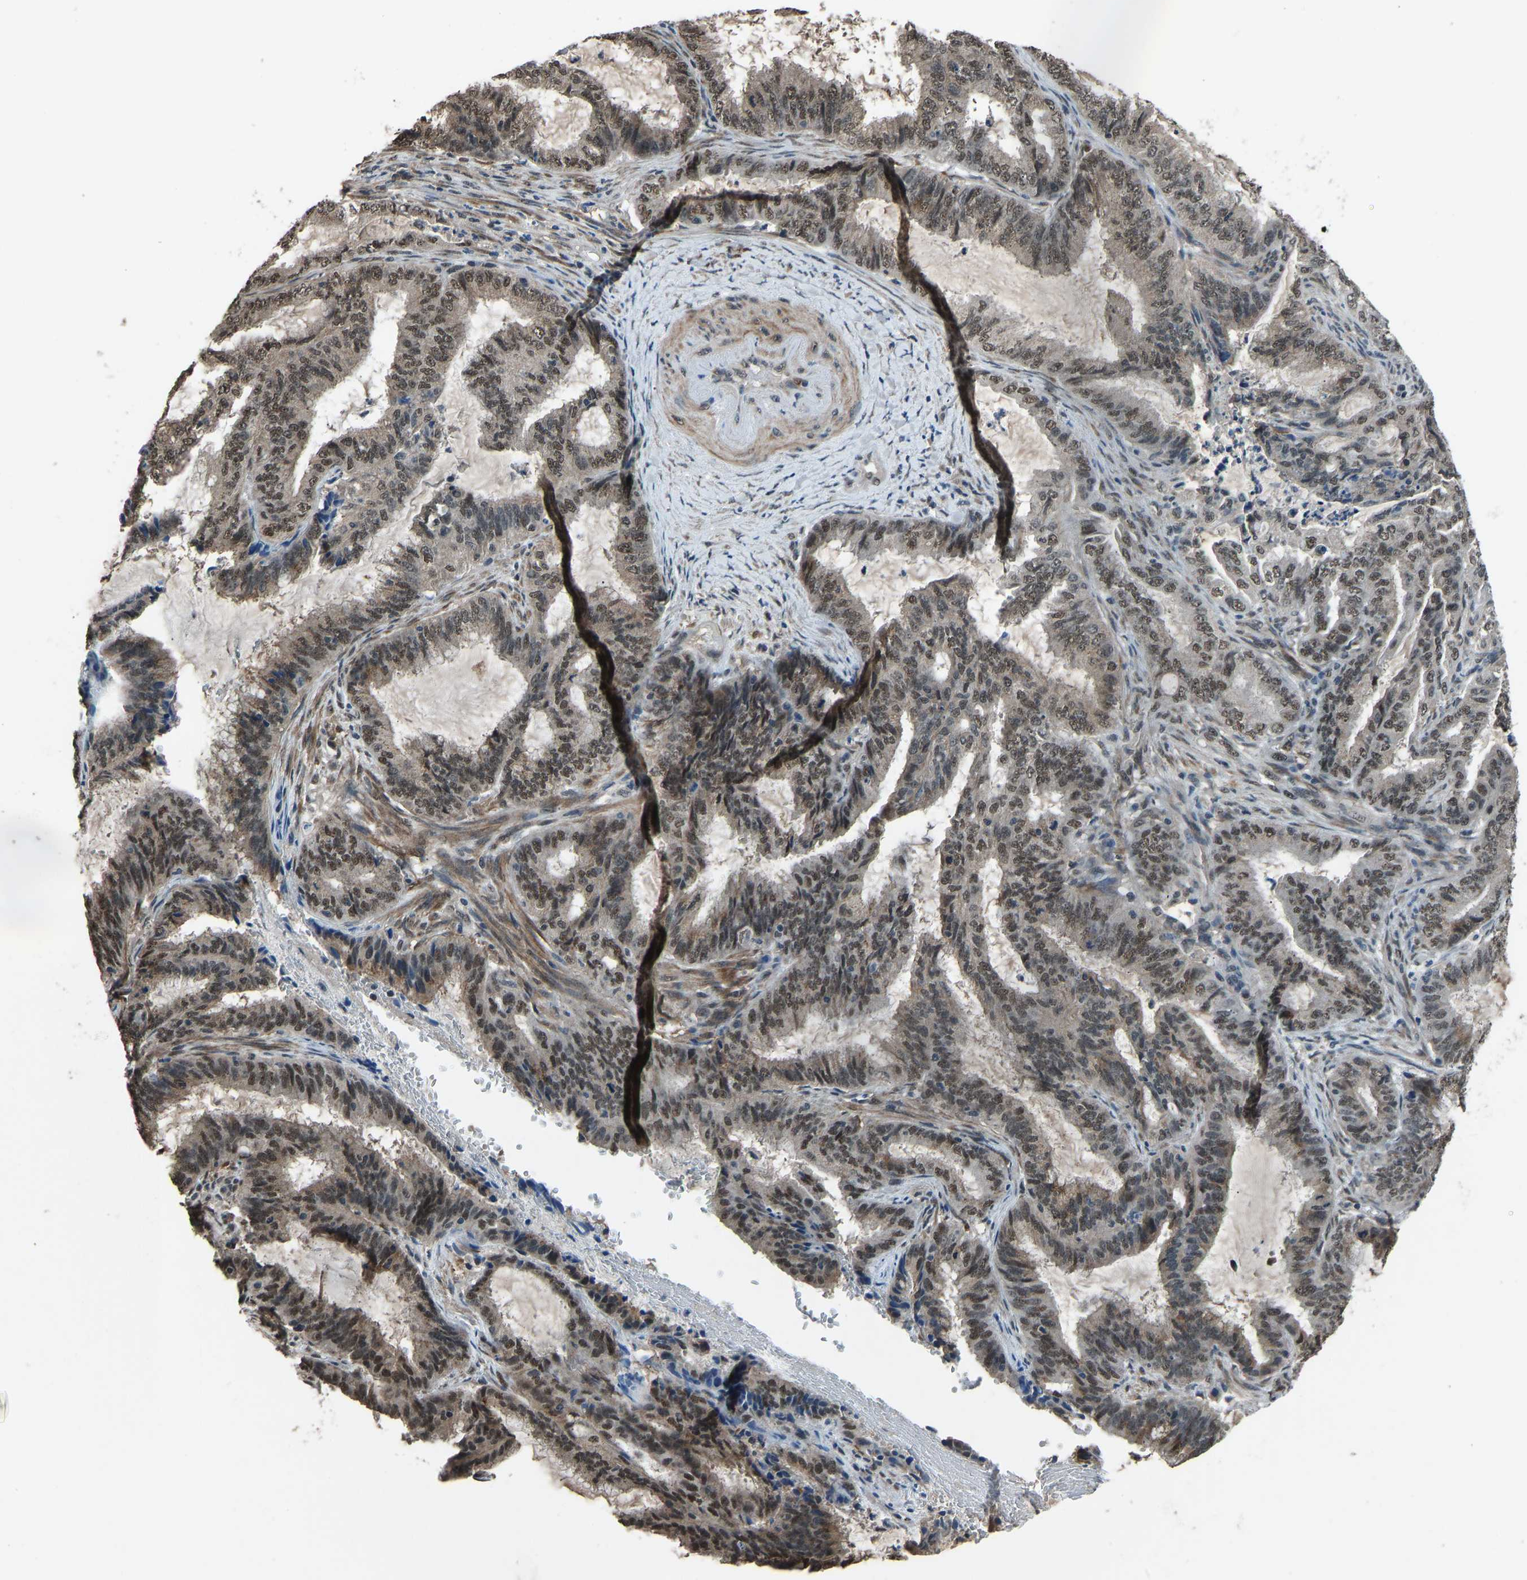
{"staining": {"intensity": "moderate", "quantity": ">75%", "location": "nuclear"}, "tissue": "endometrial cancer", "cell_type": "Tumor cells", "image_type": "cancer", "snomed": [{"axis": "morphology", "description": "Adenocarcinoma, NOS"}, {"axis": "topography", "description": "Endometrium"}], "caption": "IHC of human endometrial cancer demonstrates medium levels of moderate nuclear staining in approximately >75% of tumor cells.", "gene": "TOX4", "patient": {"sex": "female", "age": 51}}